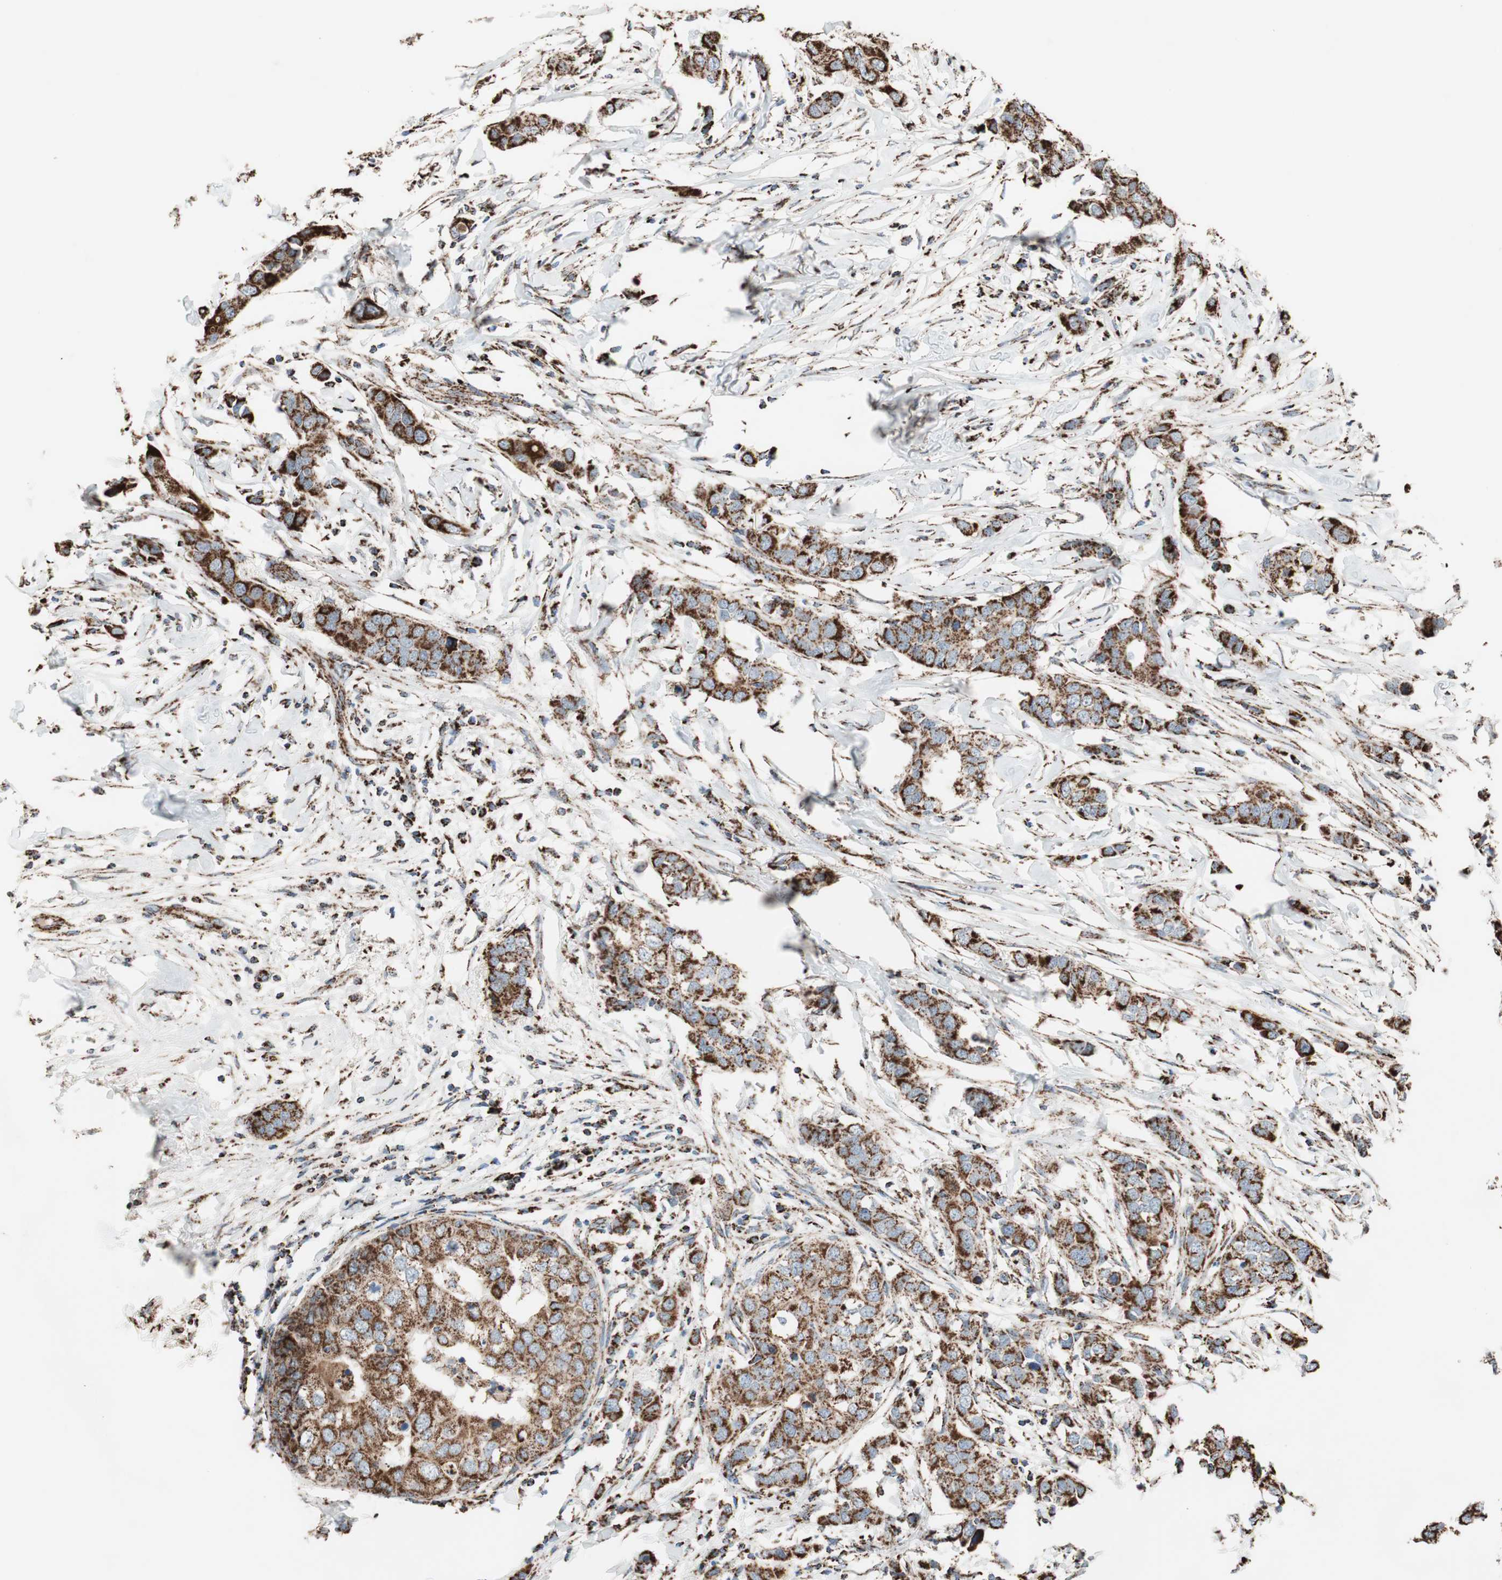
{"staining": {"intensity": "strong", "quantity": ">75%", "location": "cytoplasmic/membranous"}, "tissue": "breast cancer", "cell_type": "Tumor cells", "image_type": "cancer", "snomed": [{"axis": "morphology", "description": "Duct carcinoma"}, {"axis": "topography", "description": "Breast"}], "caption": "About >75% of tumor cells in human invasive ductal carcinoma (breast) demonstrate strong cytoplasmic/membranous protein staining as visualized by brown immunohistochemical staining.", "gene": "PCSK4", "patient": {"sex": "female", "age": 50}}